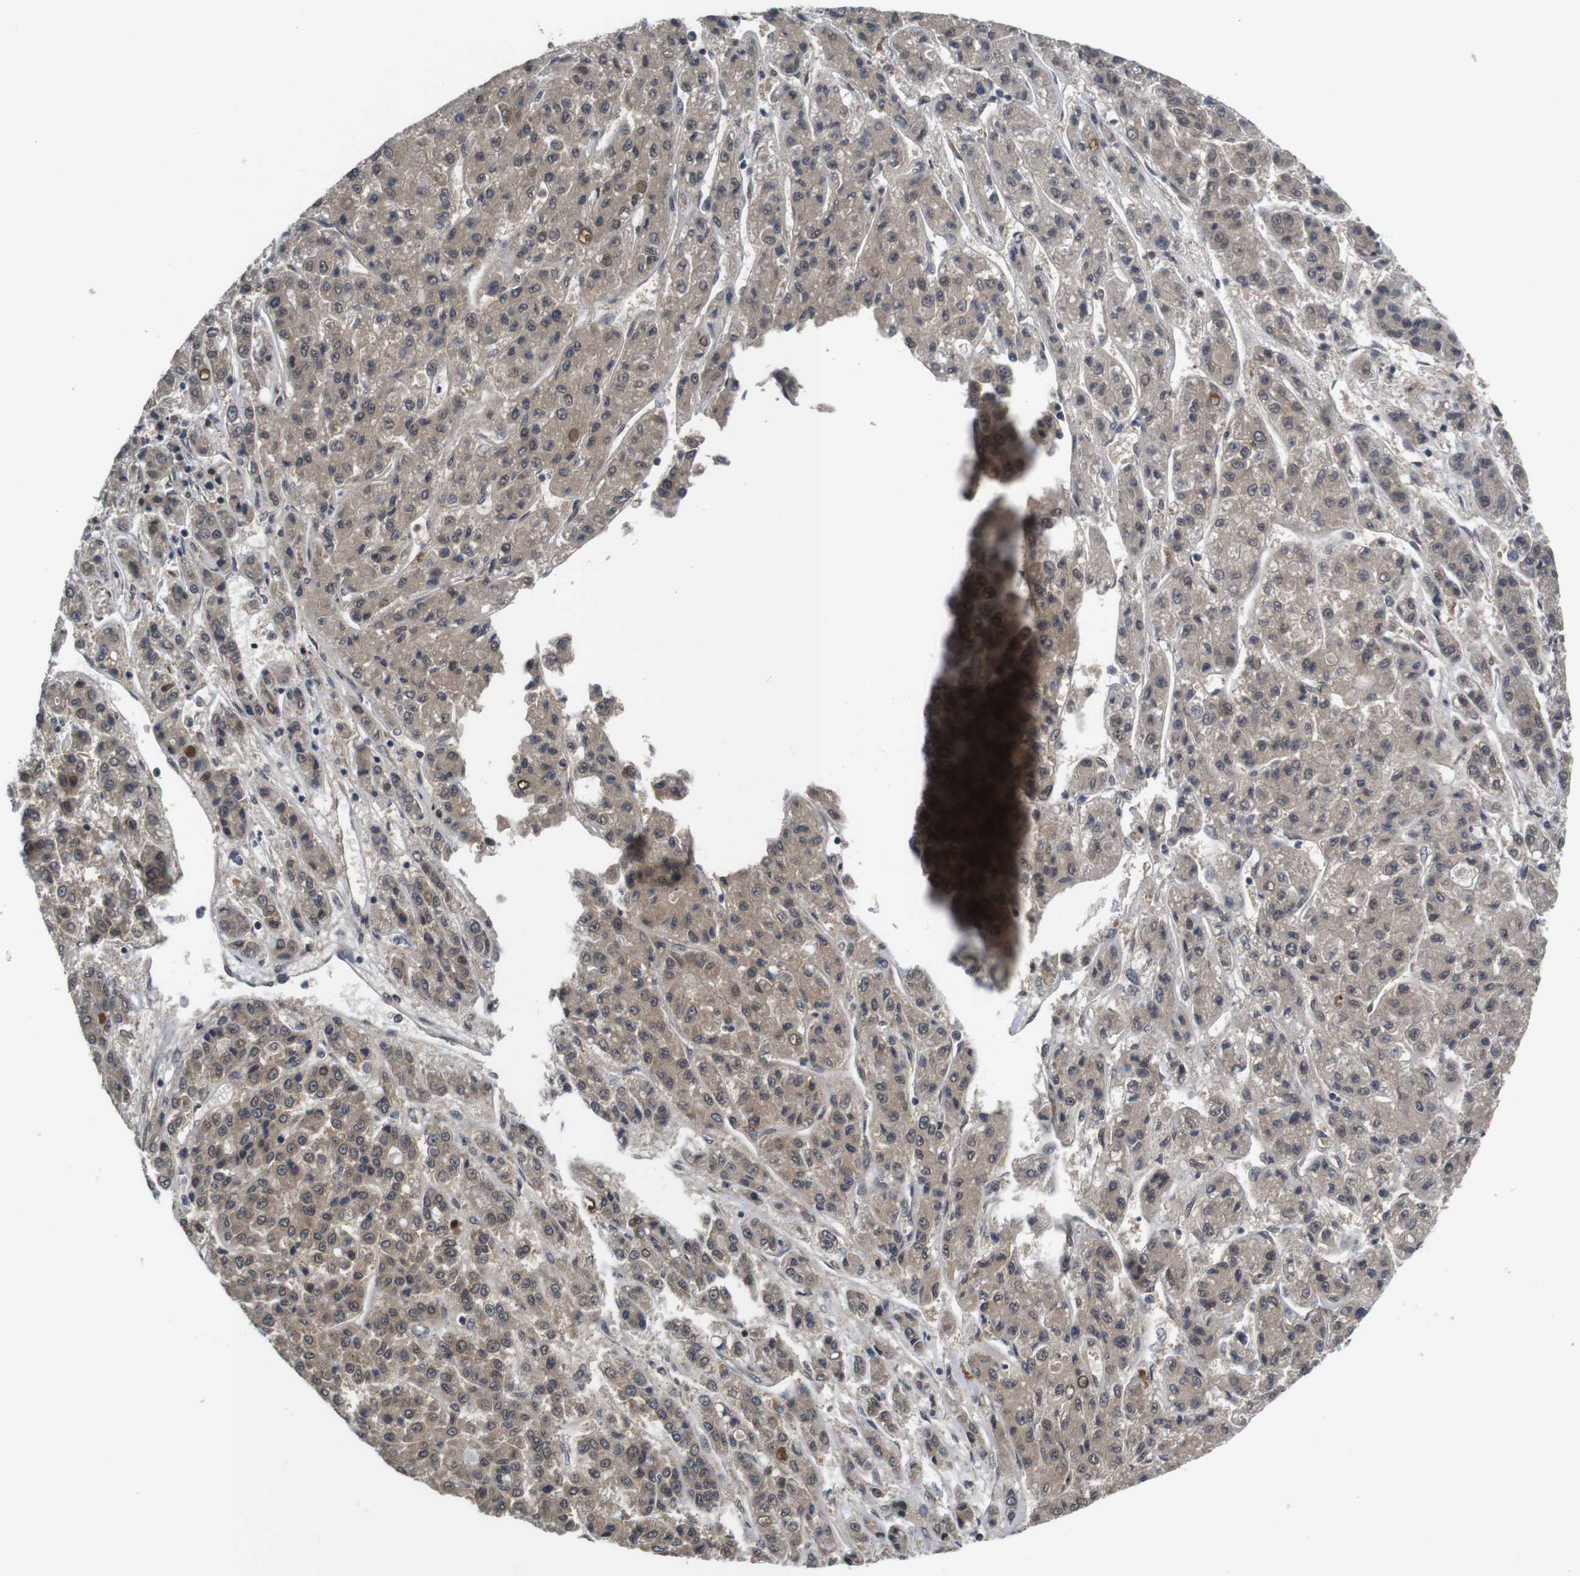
{"staining": {"intensity": "weak", "quantity": ">75%", "location": "cytoplasmic/membranous"}, "tissue": "liver cancer", "cell_type": "Tumor cells", "image_type": "cancer", "snomed": [{"axis": "morphology", "description": "Carcinoma, Hepatocellular, NOS"}, {"axis": "topography", "description": "Liver"}], "caption": "Tumor cells demonstrate low levels of weak cytoplasmic/membranous expression in about >75% of cells in liver cancer (hepatocellular carcinoma).", "gene": "ZBTB46", "patient": {"sex": "male", "age": 70}}